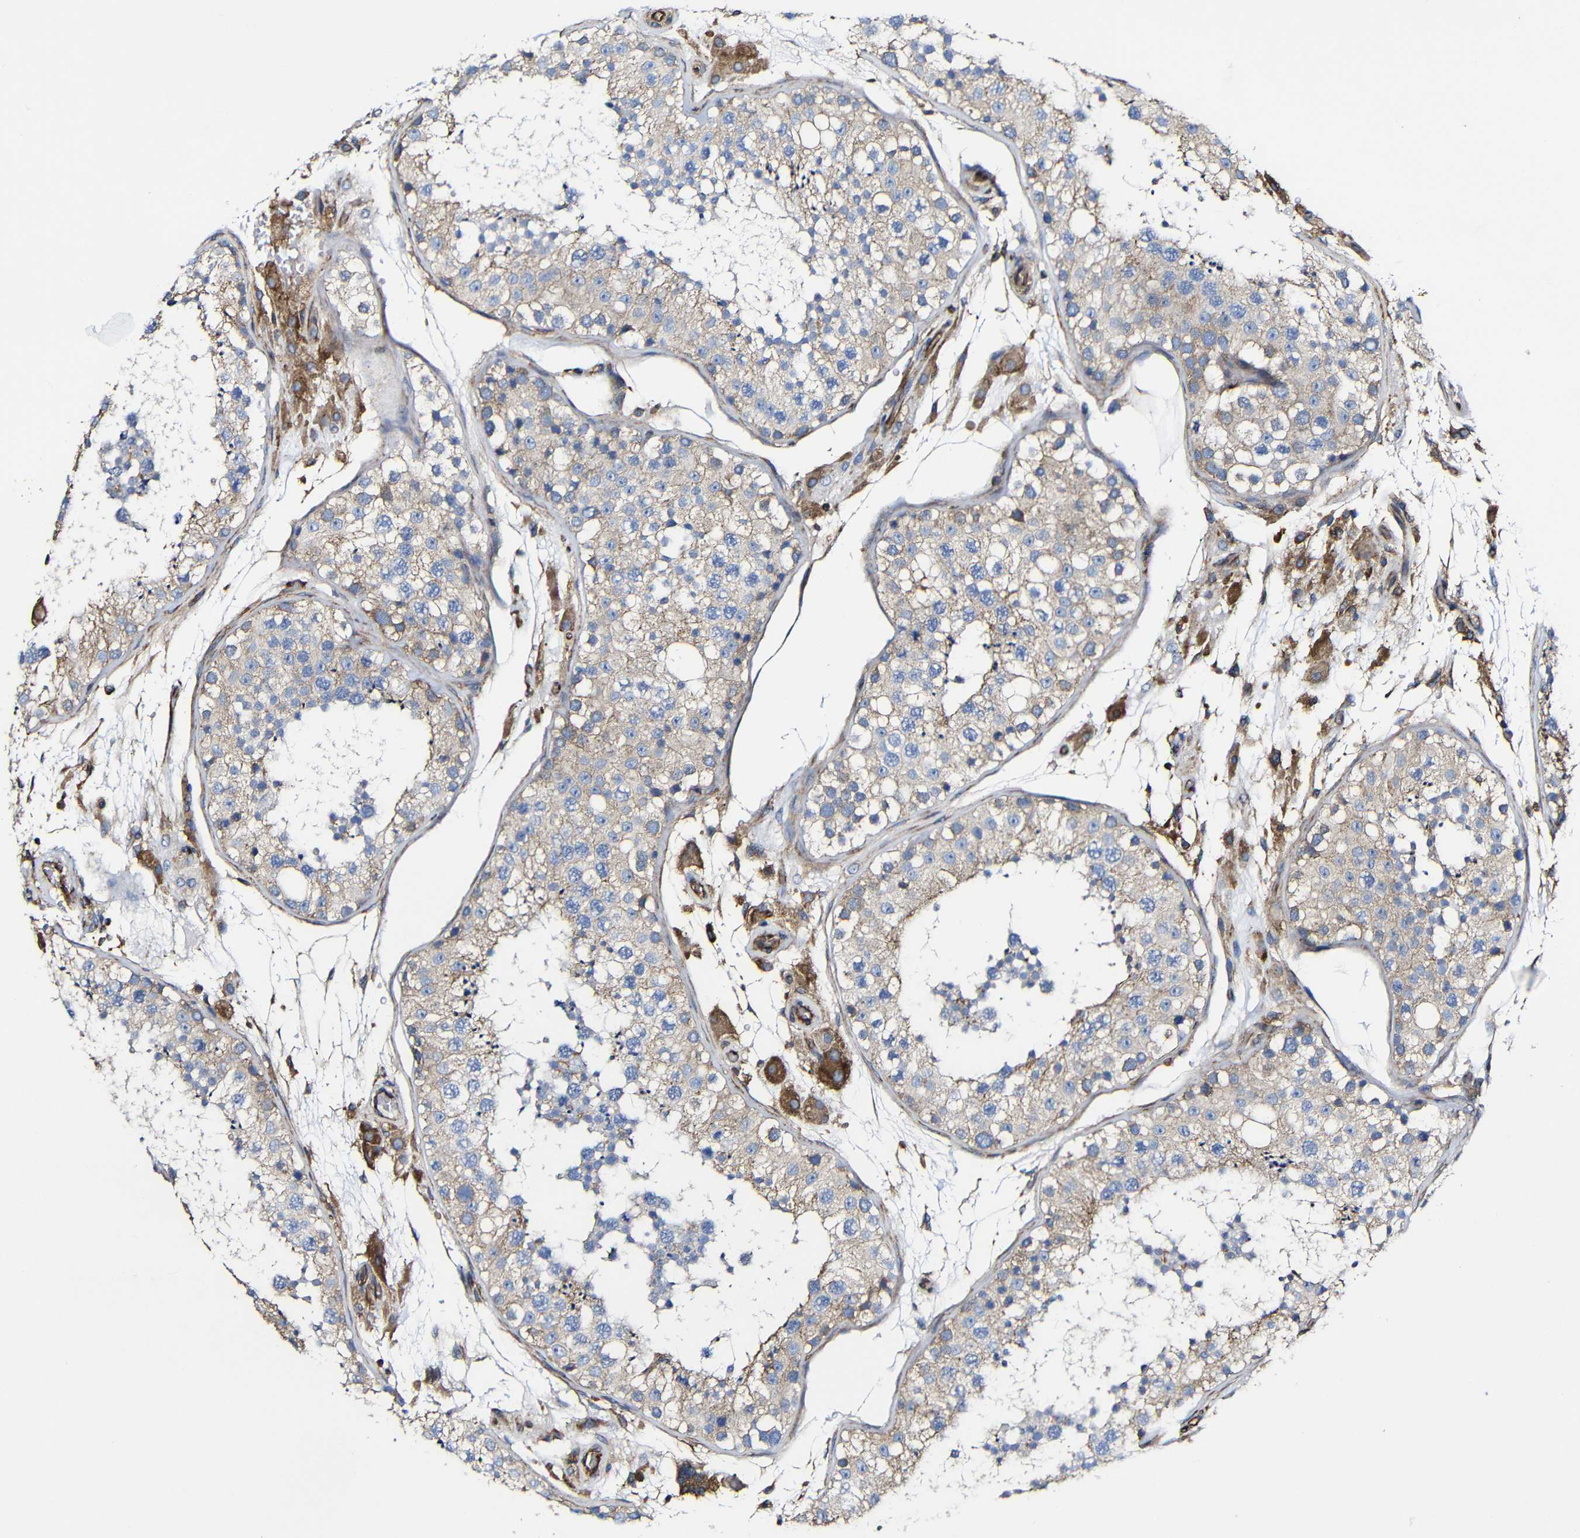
{"staining": {"intensity": "weak", "quantity": "25%-75%", "location": "cytoplasmic/membranous"}, "tissue": "testis", "cell_type": "Cells in seminiferous ducts", "image_type": "normal", "snomed": [{"axis": "morphology", "description": "Normal tissue, NOS"}, {"axis": "topography", "description": "Testis"}, {"axis": "topography", "description": "Epididymis"}], "caption": "Human testis stained with a brown dye displays weak cytoplasmic/membranous positive positivity in approximately 25%-75% of cells in seminiferous ducts.", "gene": "MSN", "patient": {"sex": "male", "age": 26}}